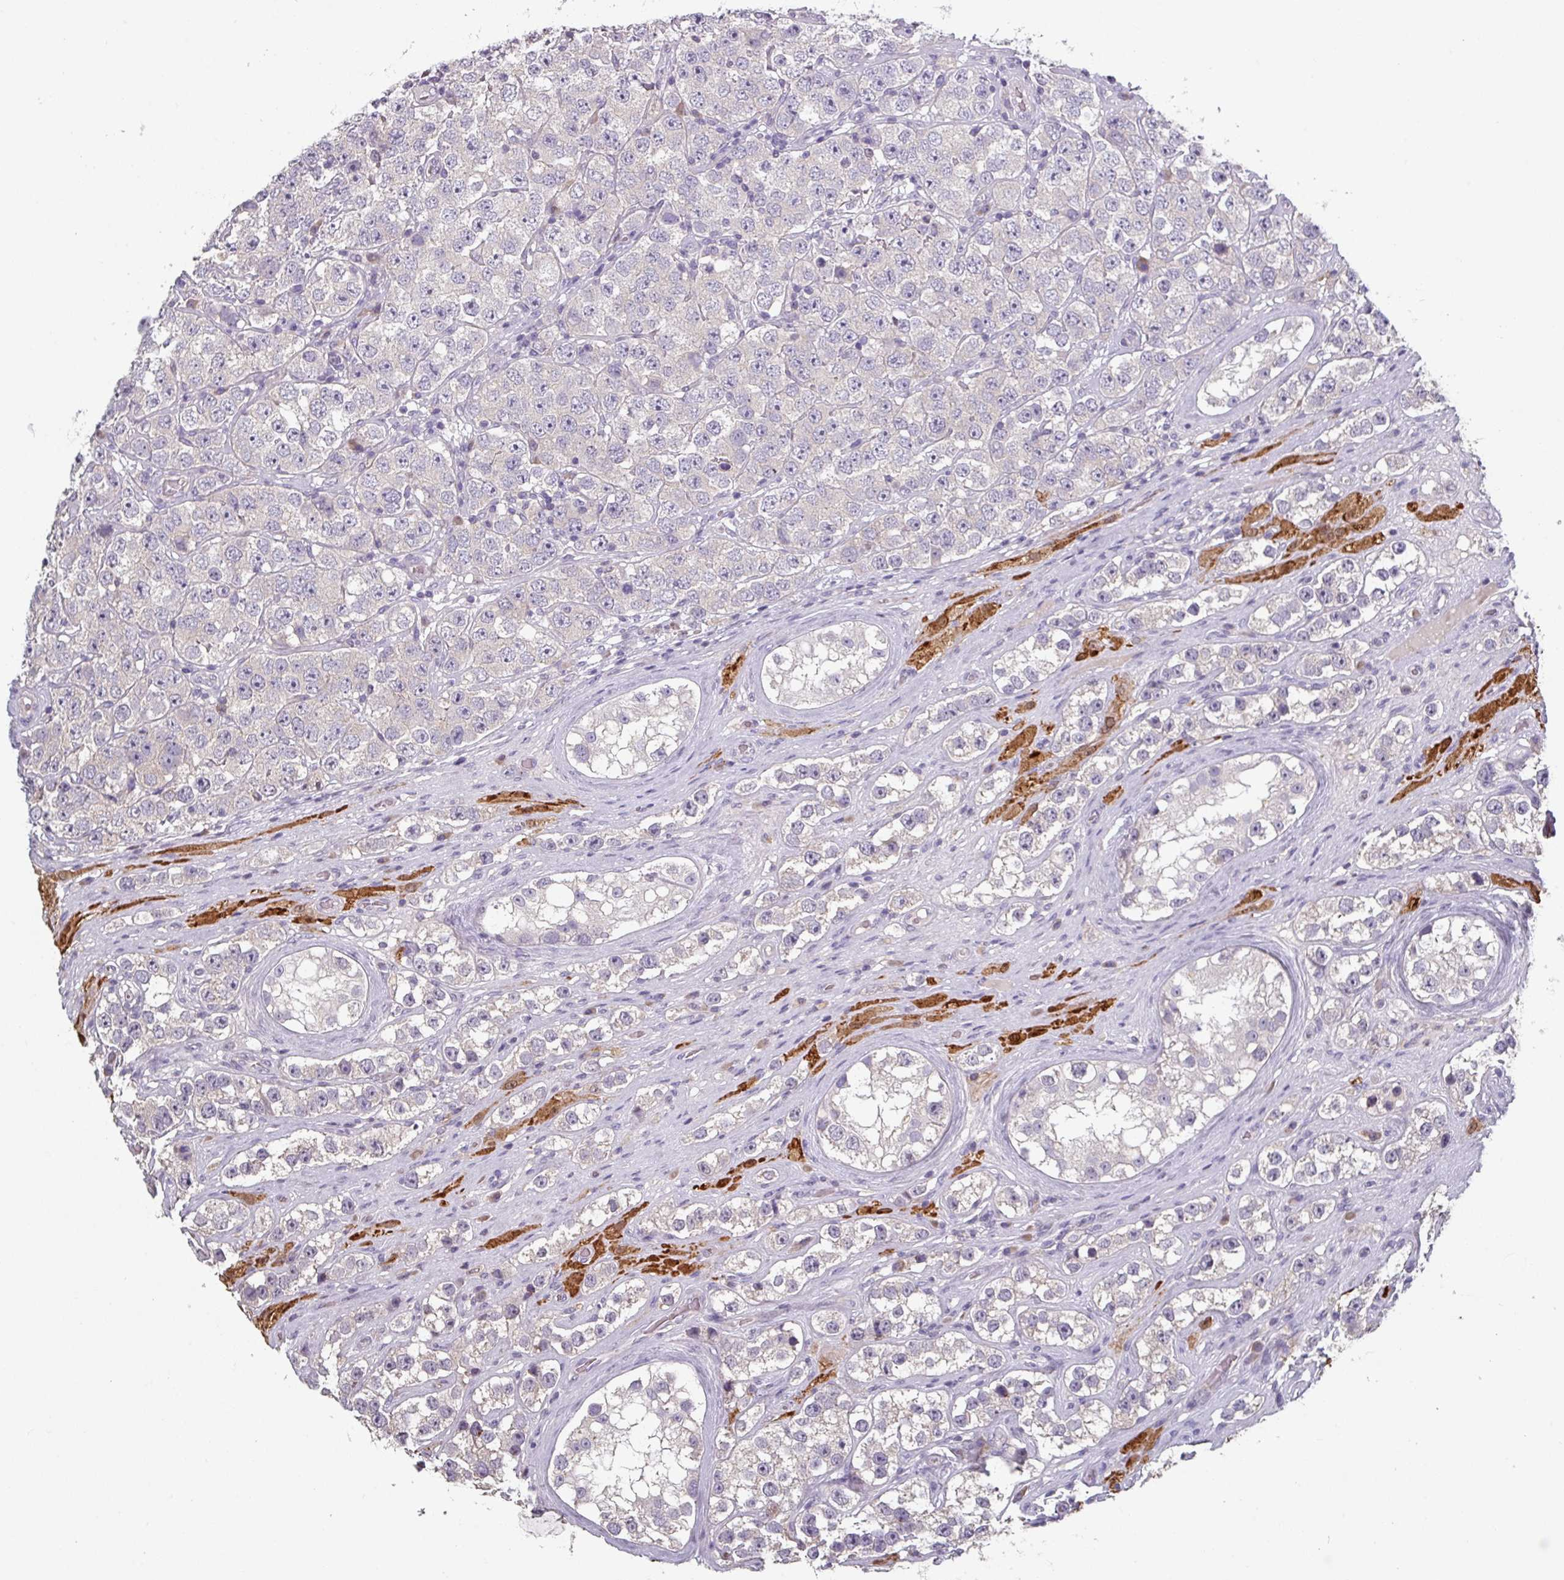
{"staining": {"intensity": "negative", "quantity": "none", "location": "none"}, "tissue": "testis cancer", "cell_type": "Tumor cells", "image_type": "cancer", "snomed": [{"axis": "morphology", "description": "Seminoma, NOS"}, {"axis": "topography", "description": "Testis"}], "caption": "IHC histopathology image of neoplastic tissue: human seminoma (testis) stained with DAB (3,3'-diaminobenzidine) shows no significant protein staining in tumor cells.", "gene": "PRAMEF8", "patient": {"sex": "male", "age": 28}}